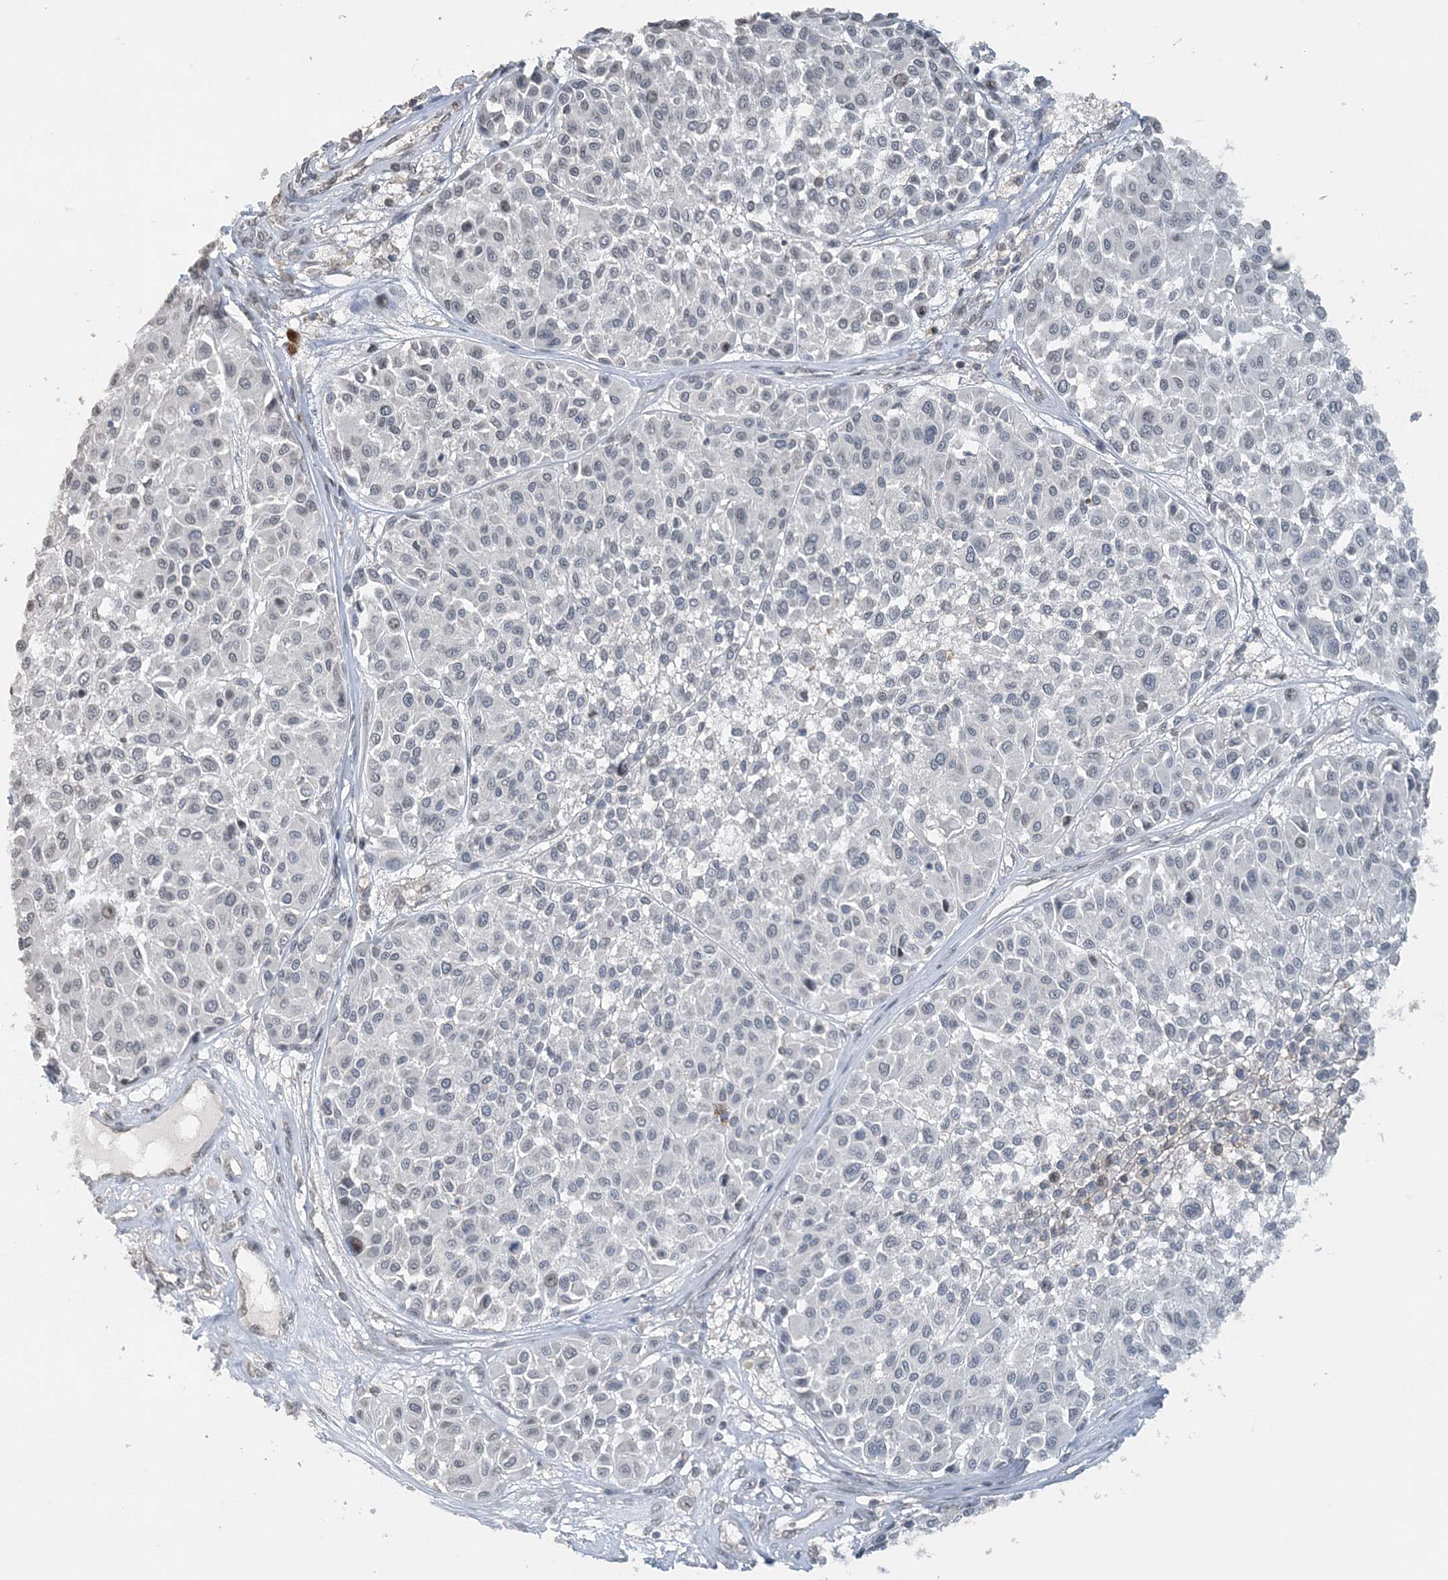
{"staining": {"intensity": "negative", "quantity": "none", "location": "none"}, "tissue": "melanoma", "cell_type": "Tumor cells", "image_type": "cancer", "snomed": [{"axis": "morphology", "description": "Malignant melanoma, Metastatic site"}, {"axis": "topography", "description": "Soft tissue"}], "caption": "Tumor cells are negative for brown protein staining in malignant melanoma (metastatic site).", "gene": "FAM110A", "patient": {"sex": "male", "age": 41}}